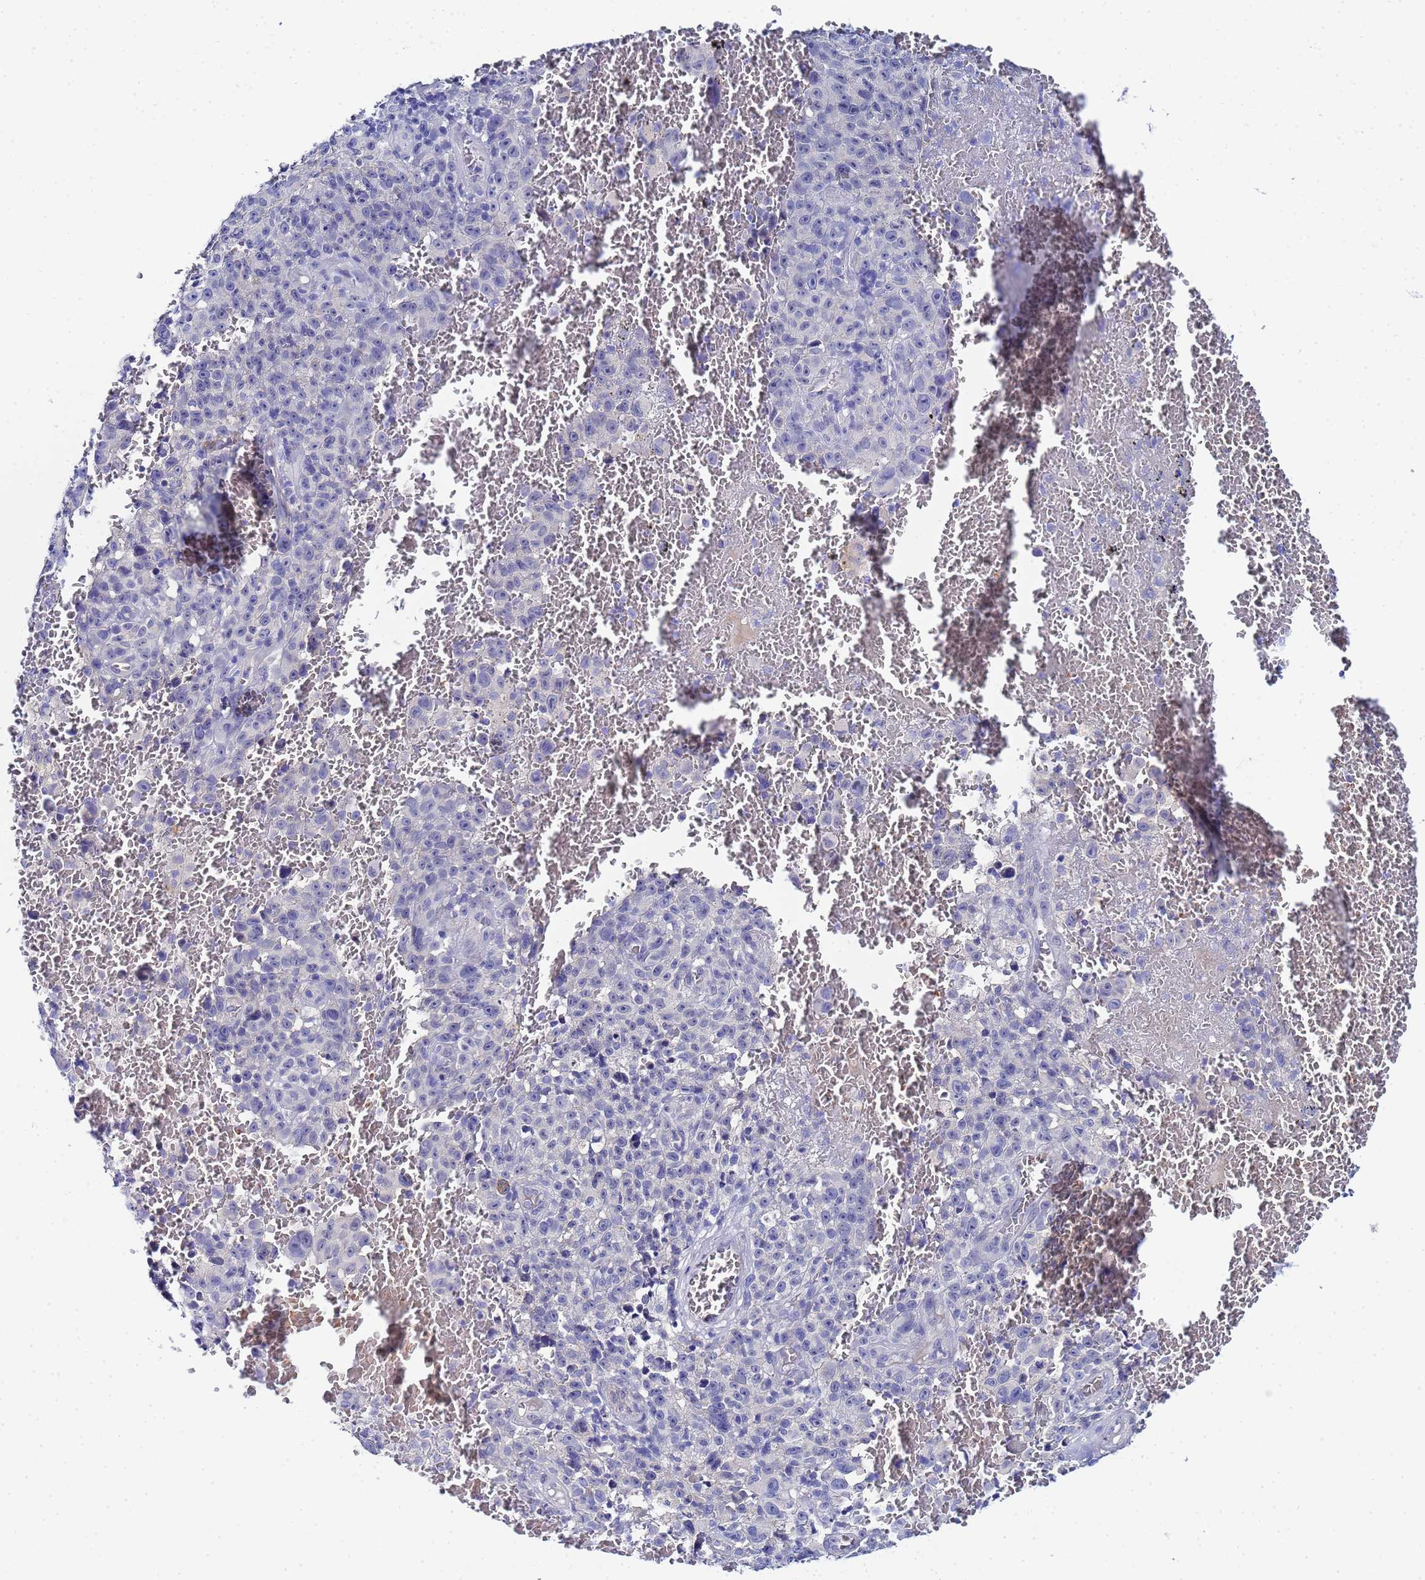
{"staining": {"intensity": "negative", "quantity": "none", "location": "none"}, "tissue": "melanoma", "cell_type": "Tumor cells", "image_type": "cancer", "snomed": [{"axis": "morphology", "description": "Malignant melanoma, NOS"}, {"axis": "topography", "description": "Skin"}], "caption": "Photomicrograph shows no significant protein positivity in tumor cells of melanoma.", "gene": "ZNF26", "patient": {"sex": "female", "age": 82}}